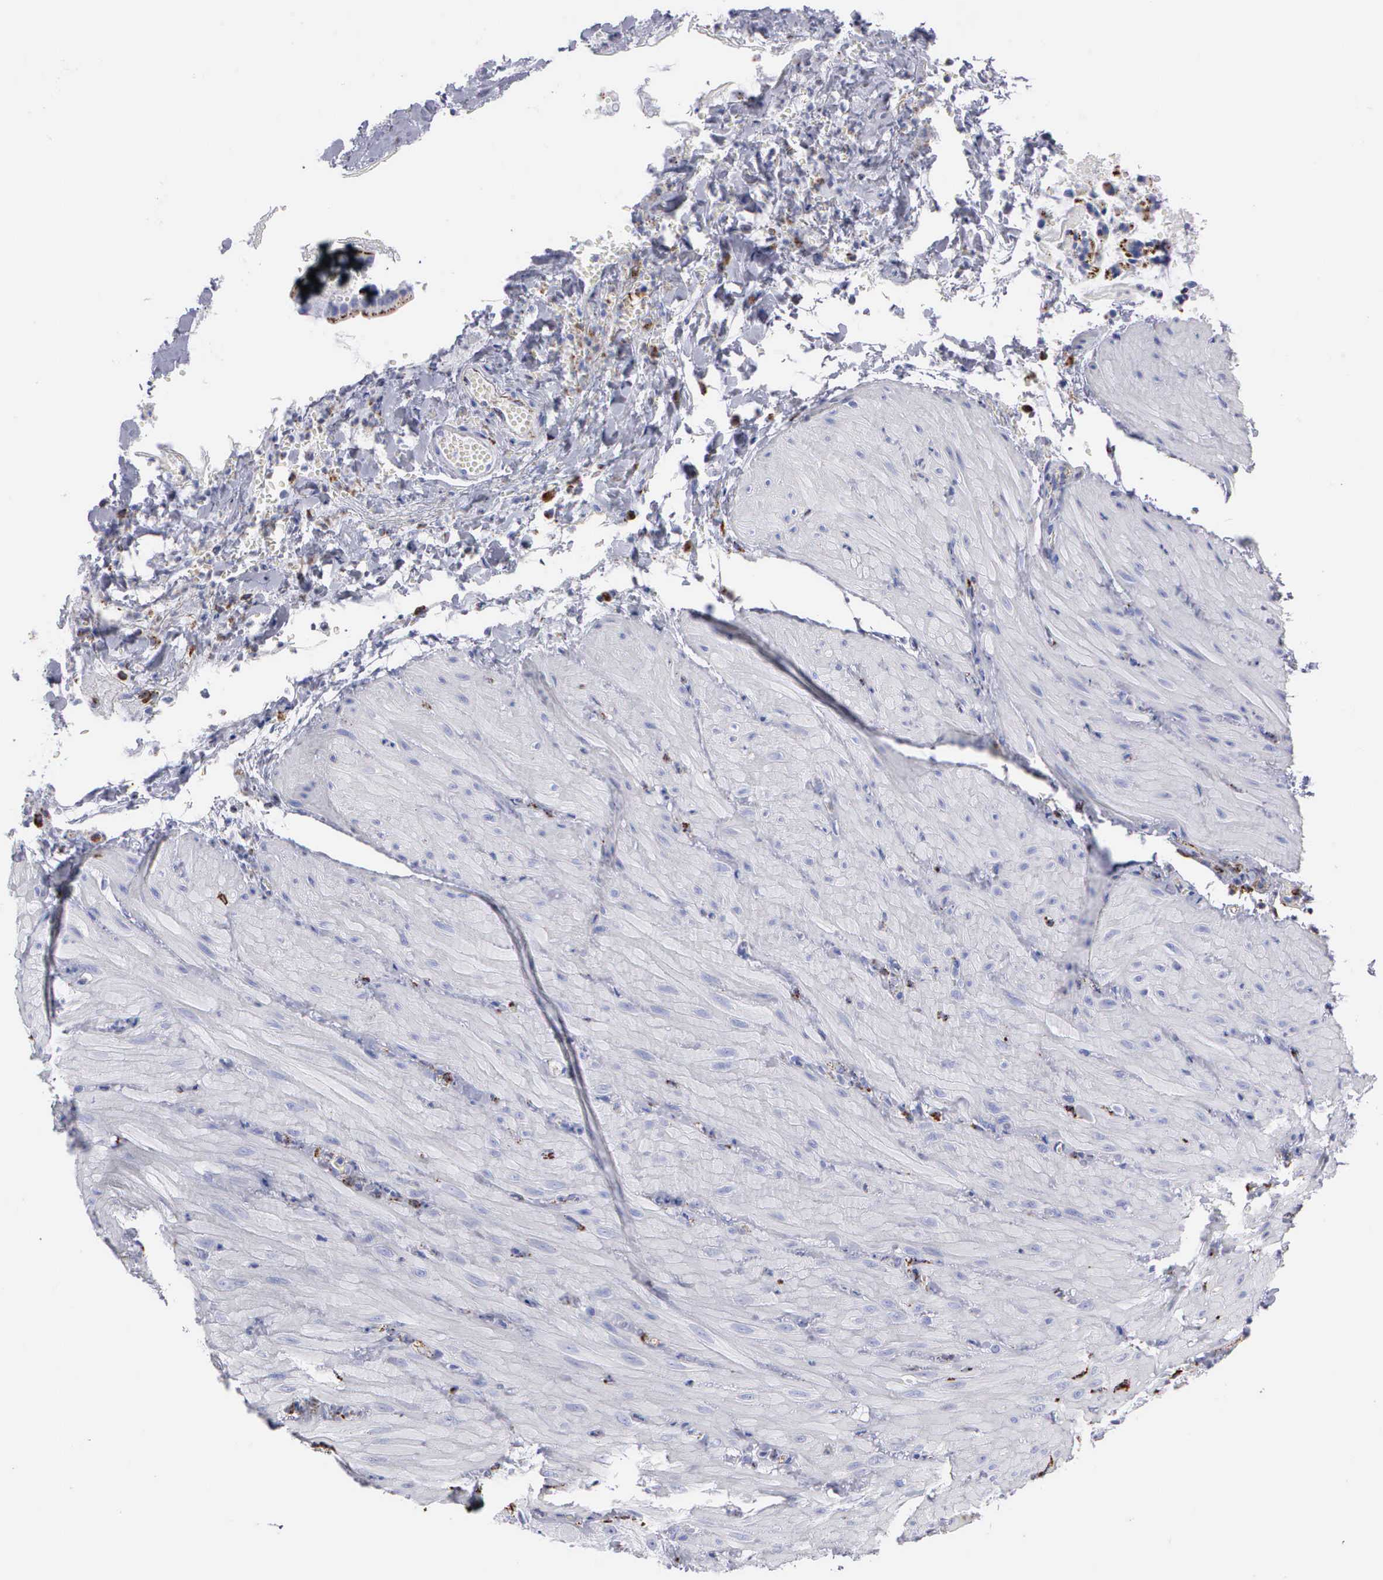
{"staining": {"intensity": "negative", "quantity": "none", "location": "none"}, "tissue": "smooth muscle", "cell_type": "Smooth muscle cells", "image_type": "normal", "snomed": [{"axis": "morphology", "description": "Normal tissue, NOS"}, {"axis": "topography", "description": "Duodenum"}], "caption": "Immunohistochemistry histopathology image of benign smooth muscle: human smooth muscle stained with DAB reveals no significant protein expression in smooth muscle cells. (DAB (3,3'-diaminobenzidine) immunohistochemistry with hematoxylin counter stain).", "gene": "CTSH", "patient": {"sex": "male", "age": 63}}